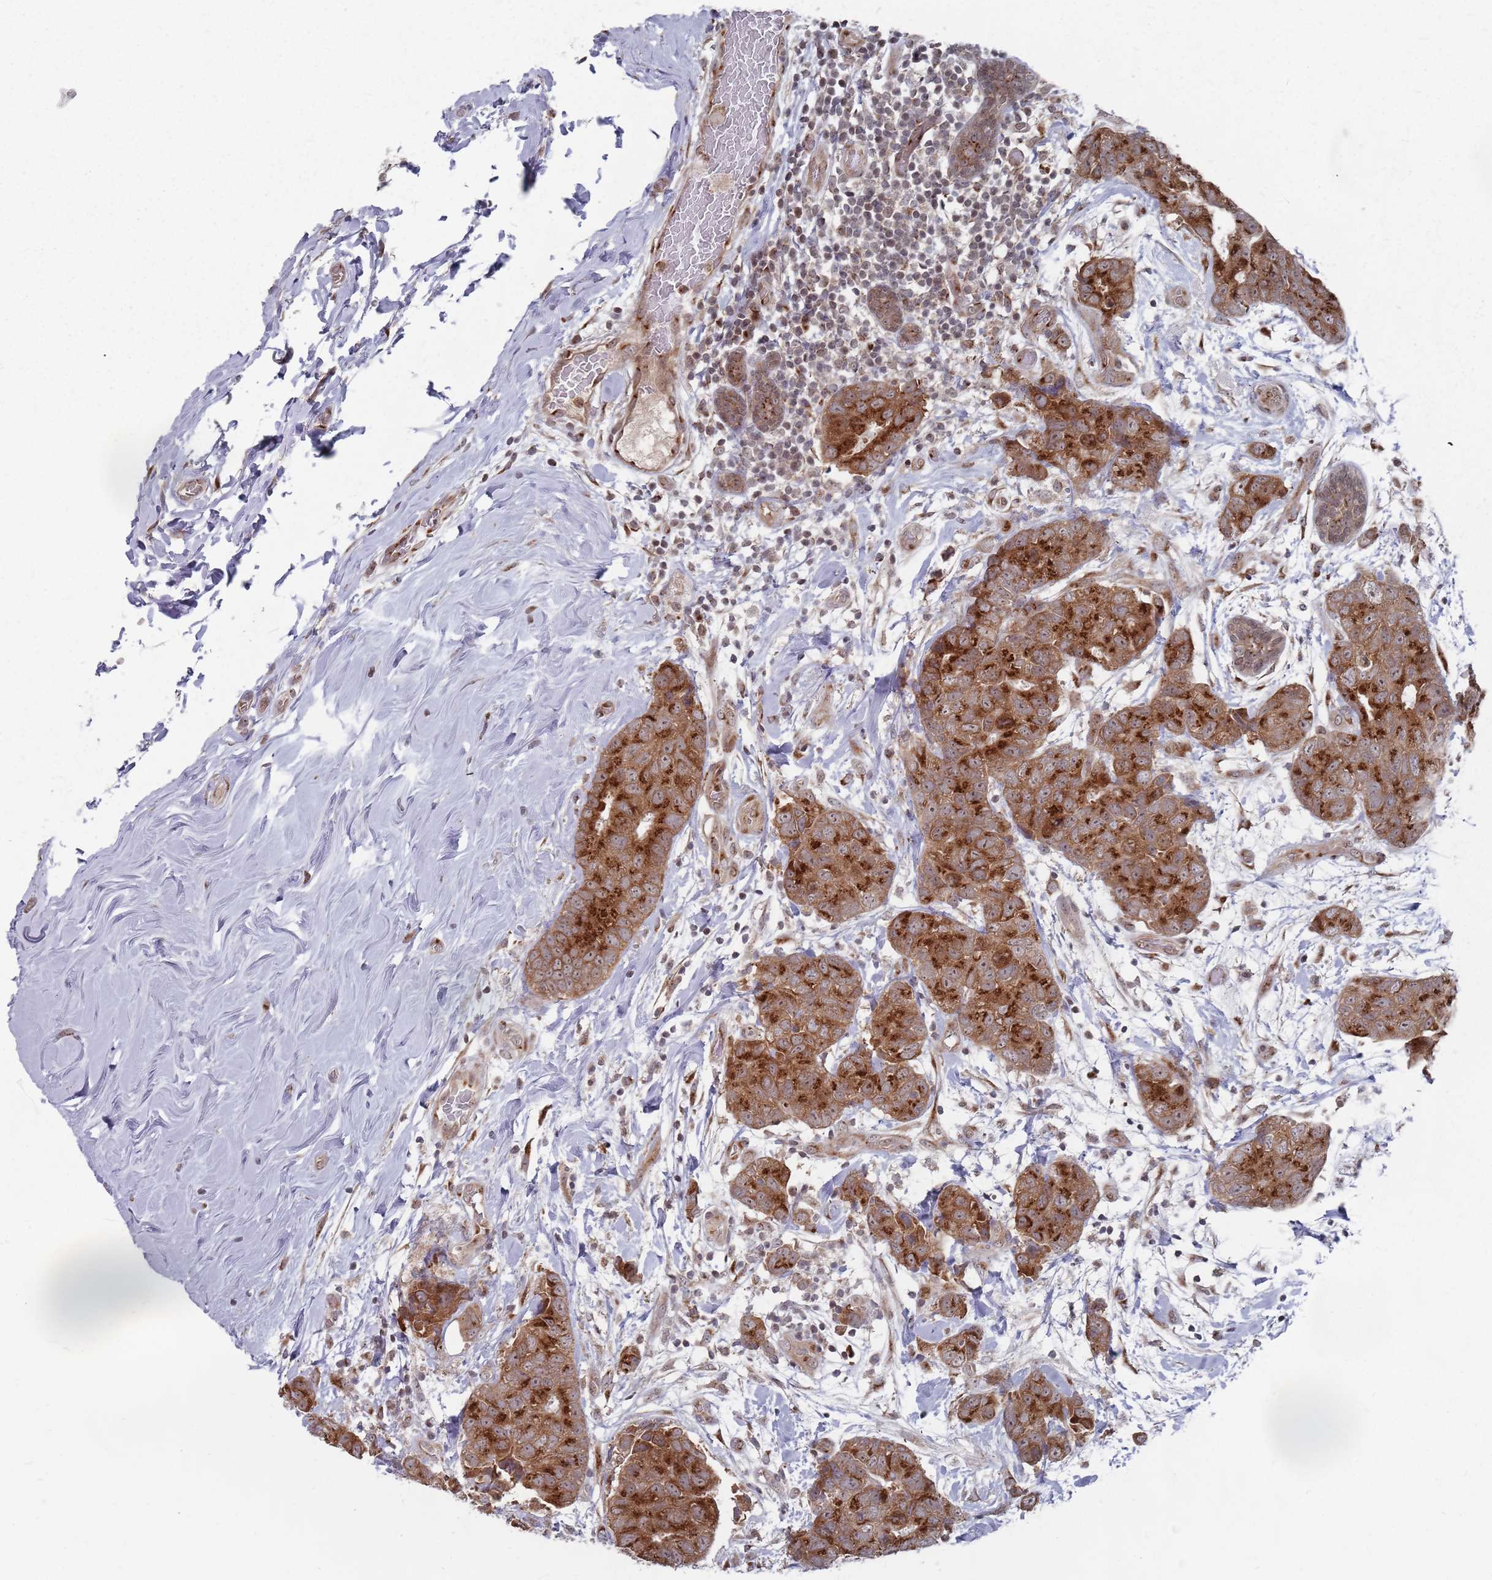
{"staining": {"intensity": "strong", "quantity": ">75%", "location": "cytoplasmic/membranous"}, "tissue": "breast cancer", "cell_type": "Tumor cells", "image_type": "cancer", "snomed": [{"axis": "morphology", "description": "Duct carcinoma"}, {"axis": "topography", "description": "Breast"}], "caption": "IHC photomicrograph of breast cancer (invasive ductal carcinoma) stained for a protein (brown), which exhibits high levels of strong cytoplasmic/membranous expression in about >75% of tumor cells.", "gene": "FMO4", "patient": {"sex": "female", "age": 62}}